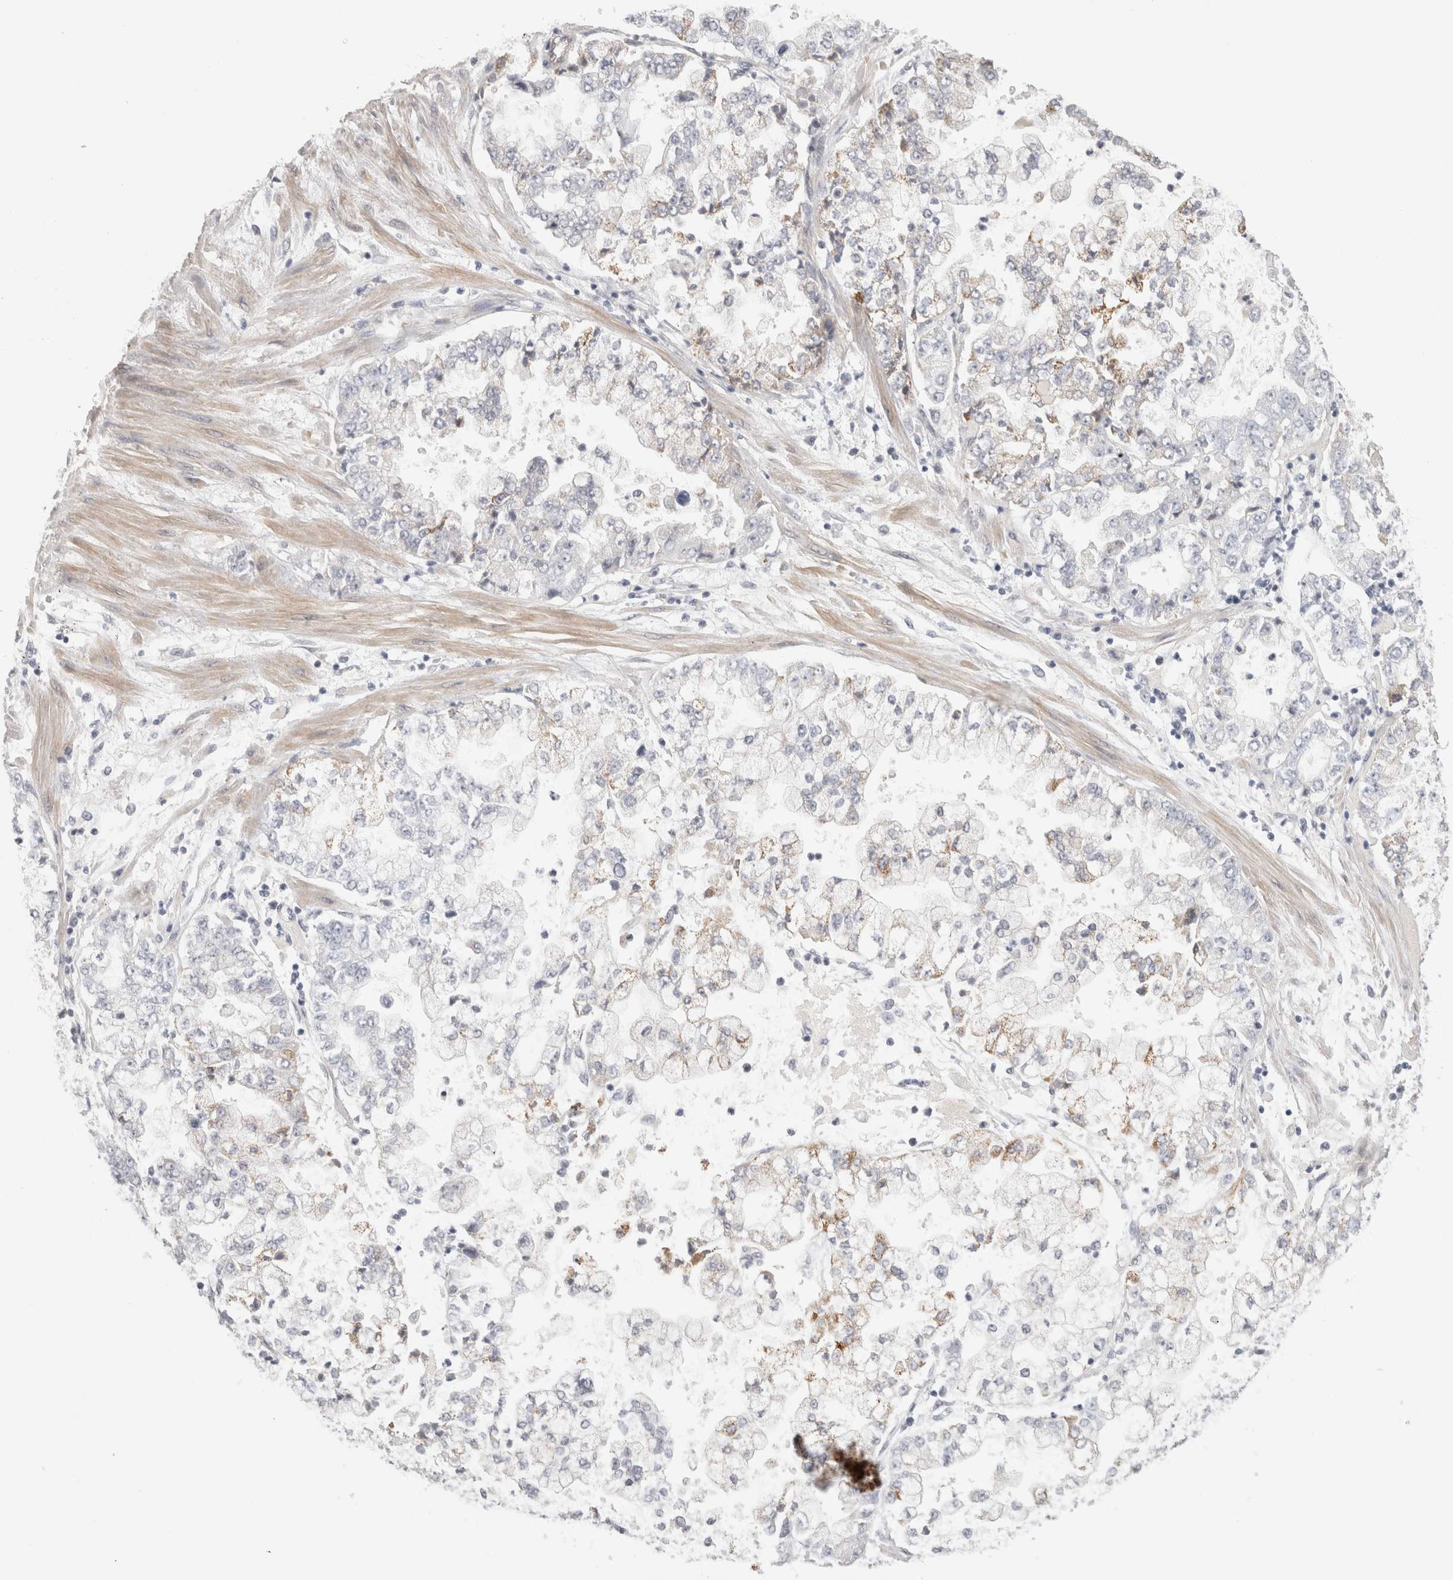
{"staining": {"intensity": "weak", "quantity": "<25%", "location": "cytoplasmic/membranous"}, "tissue": "stomach cancer", "cell_type": "Tumor cells", "image_type": "cancer", "snomed": [{"axis": "morphology", "description": "Adenocarcinoma, NOS"}, {"axis": "topography", "description": "Stomach"}], "caption": "Stomach cancer was stained to show a protein in brown. There is no significant expression in tumor cells.", "gene": "FBLIM1", "patient": {"sex": "male", "age": 76}}